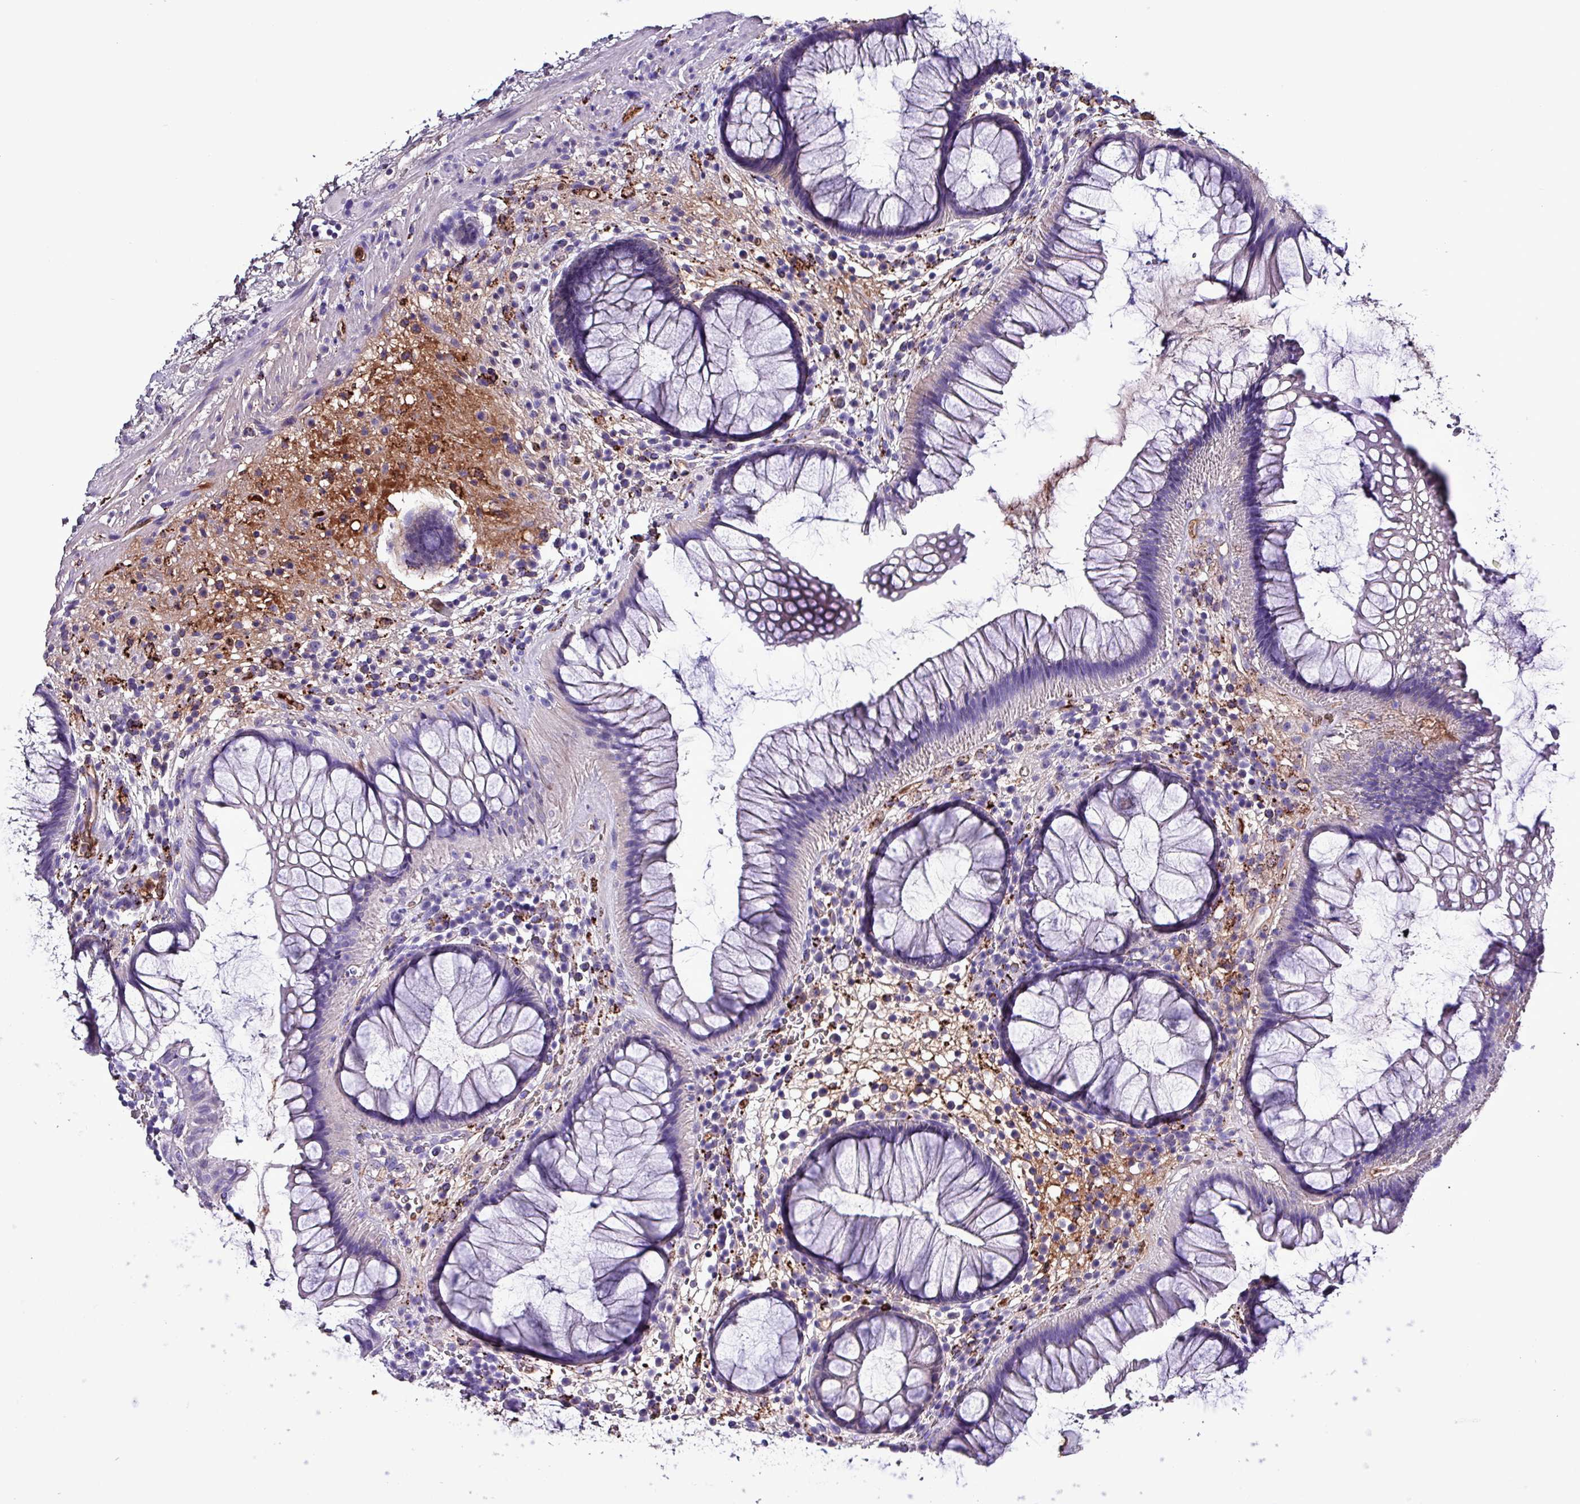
{"staining": {"intensity": "moderate", "quantity": "<25%", "location": "cytoplasmic/membranous"}, "tissue": "rectum", "cell_type": "Glandular cells", "image_type": "normal", "snomed": [{"axis": "morphology", "description": "Normal tissue, NOS"}, {"axis": "topography", "description": "Rectum"}], "caption": "Unremarkable rectum was stained to show a protein in brown. There is low levels of moderate cytoplasmic/membranous staining in approximately <25% of glandular cells.", "gene": "HPR", "patient": {"sex": "male", "age": 51}}